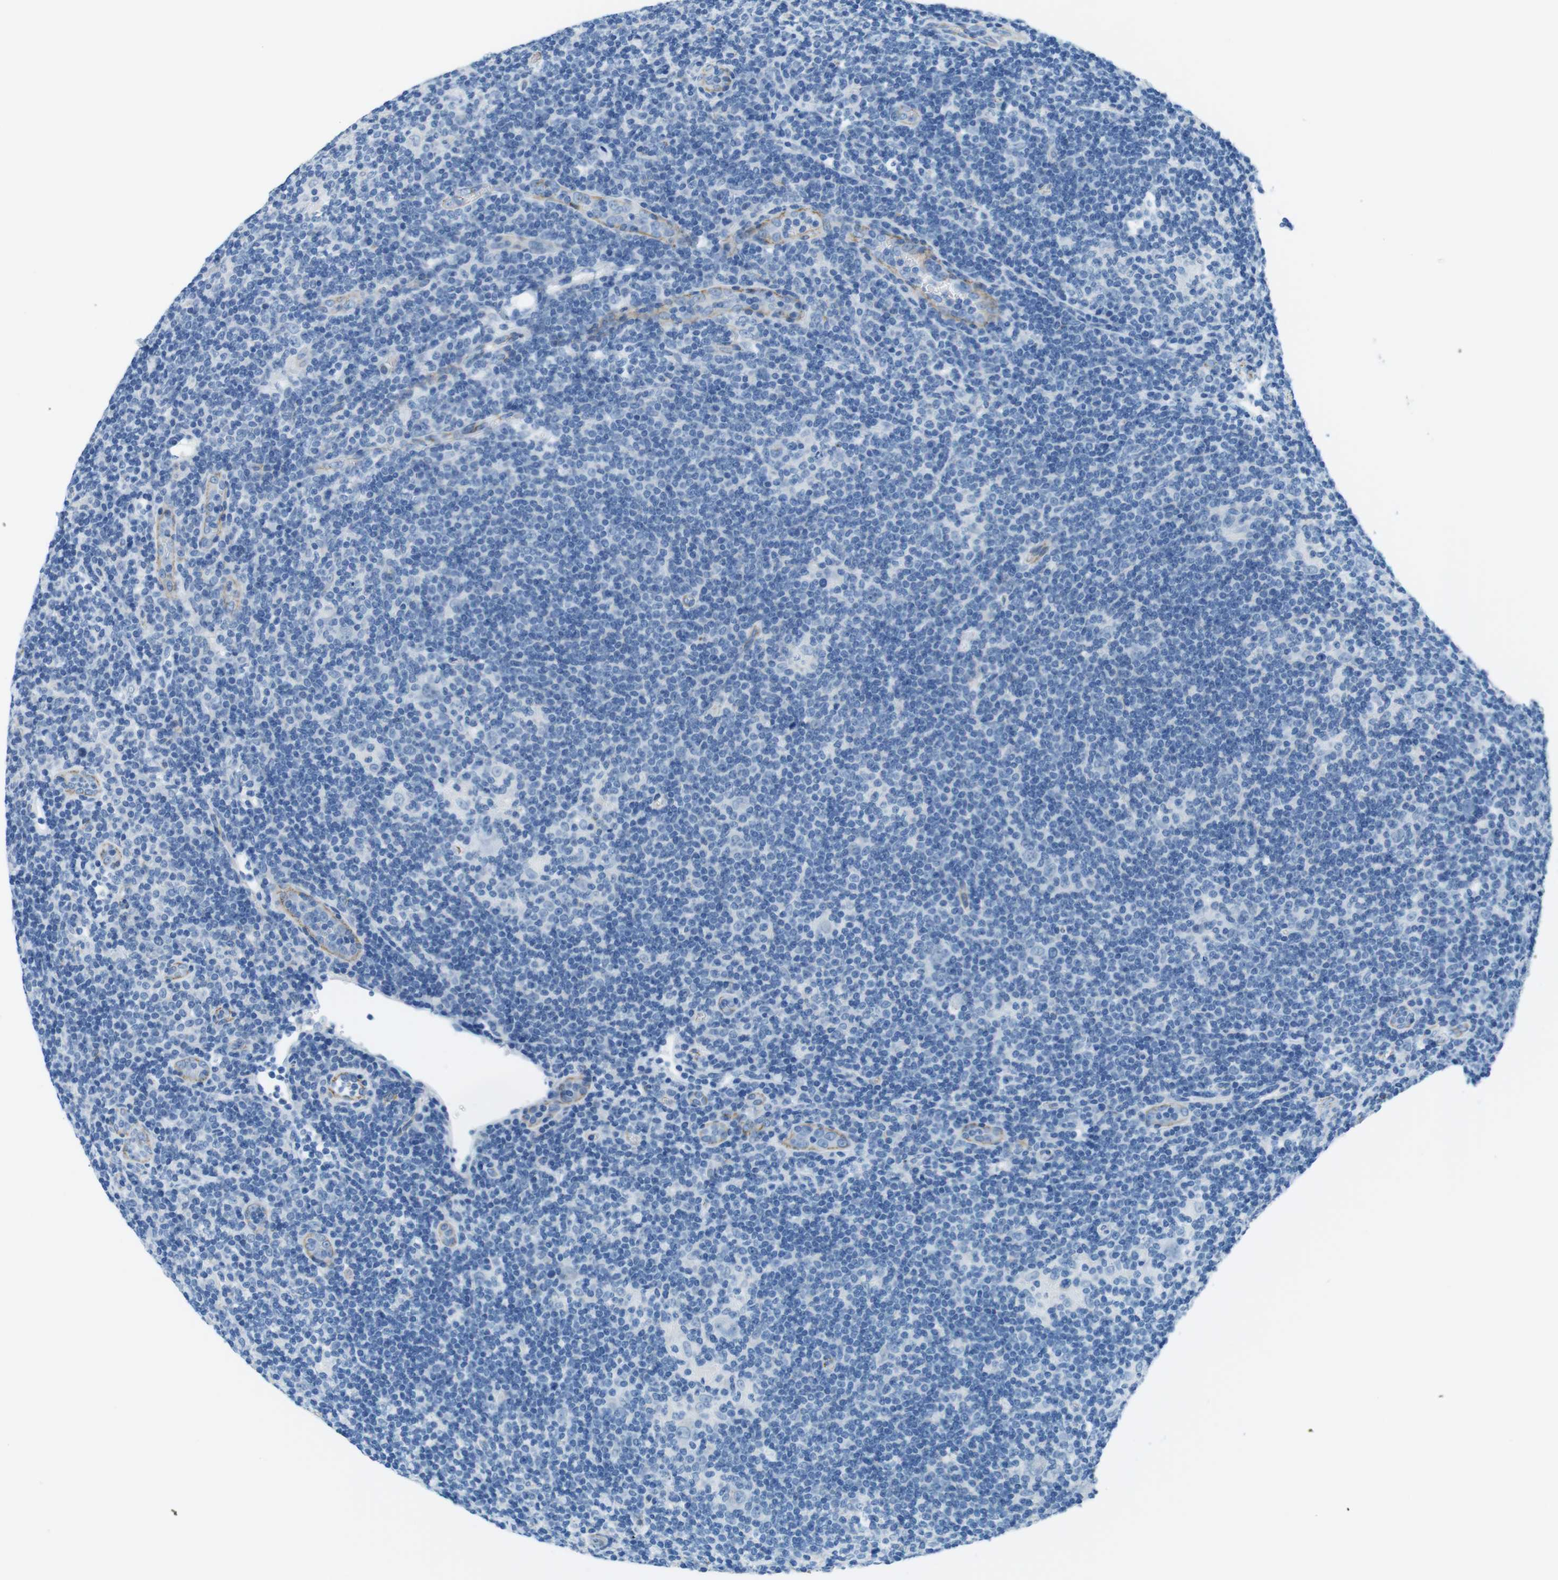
{"staining": {"intensity": "negative", "quantity": "none", "location": "none"}, "tissue": "lymphoma", "cell_type": "Tumor cells", "image_type": "cancer", "snomed": [{"axis": "morphology", "description": "Hodgkin's disease, NOS"}, {"axis": "topography", "description": "Lymph node"}], "caption": "IHC photomicrograph of human Hodgkin's disease stained for a protein (brown), which displays no expression in tumor cells. (DAB immunohistochemistry (IHC) with hematoxylin counter stain).", "gene": "SLC6A6", "patient": {"sex": "female", "age": 57}}